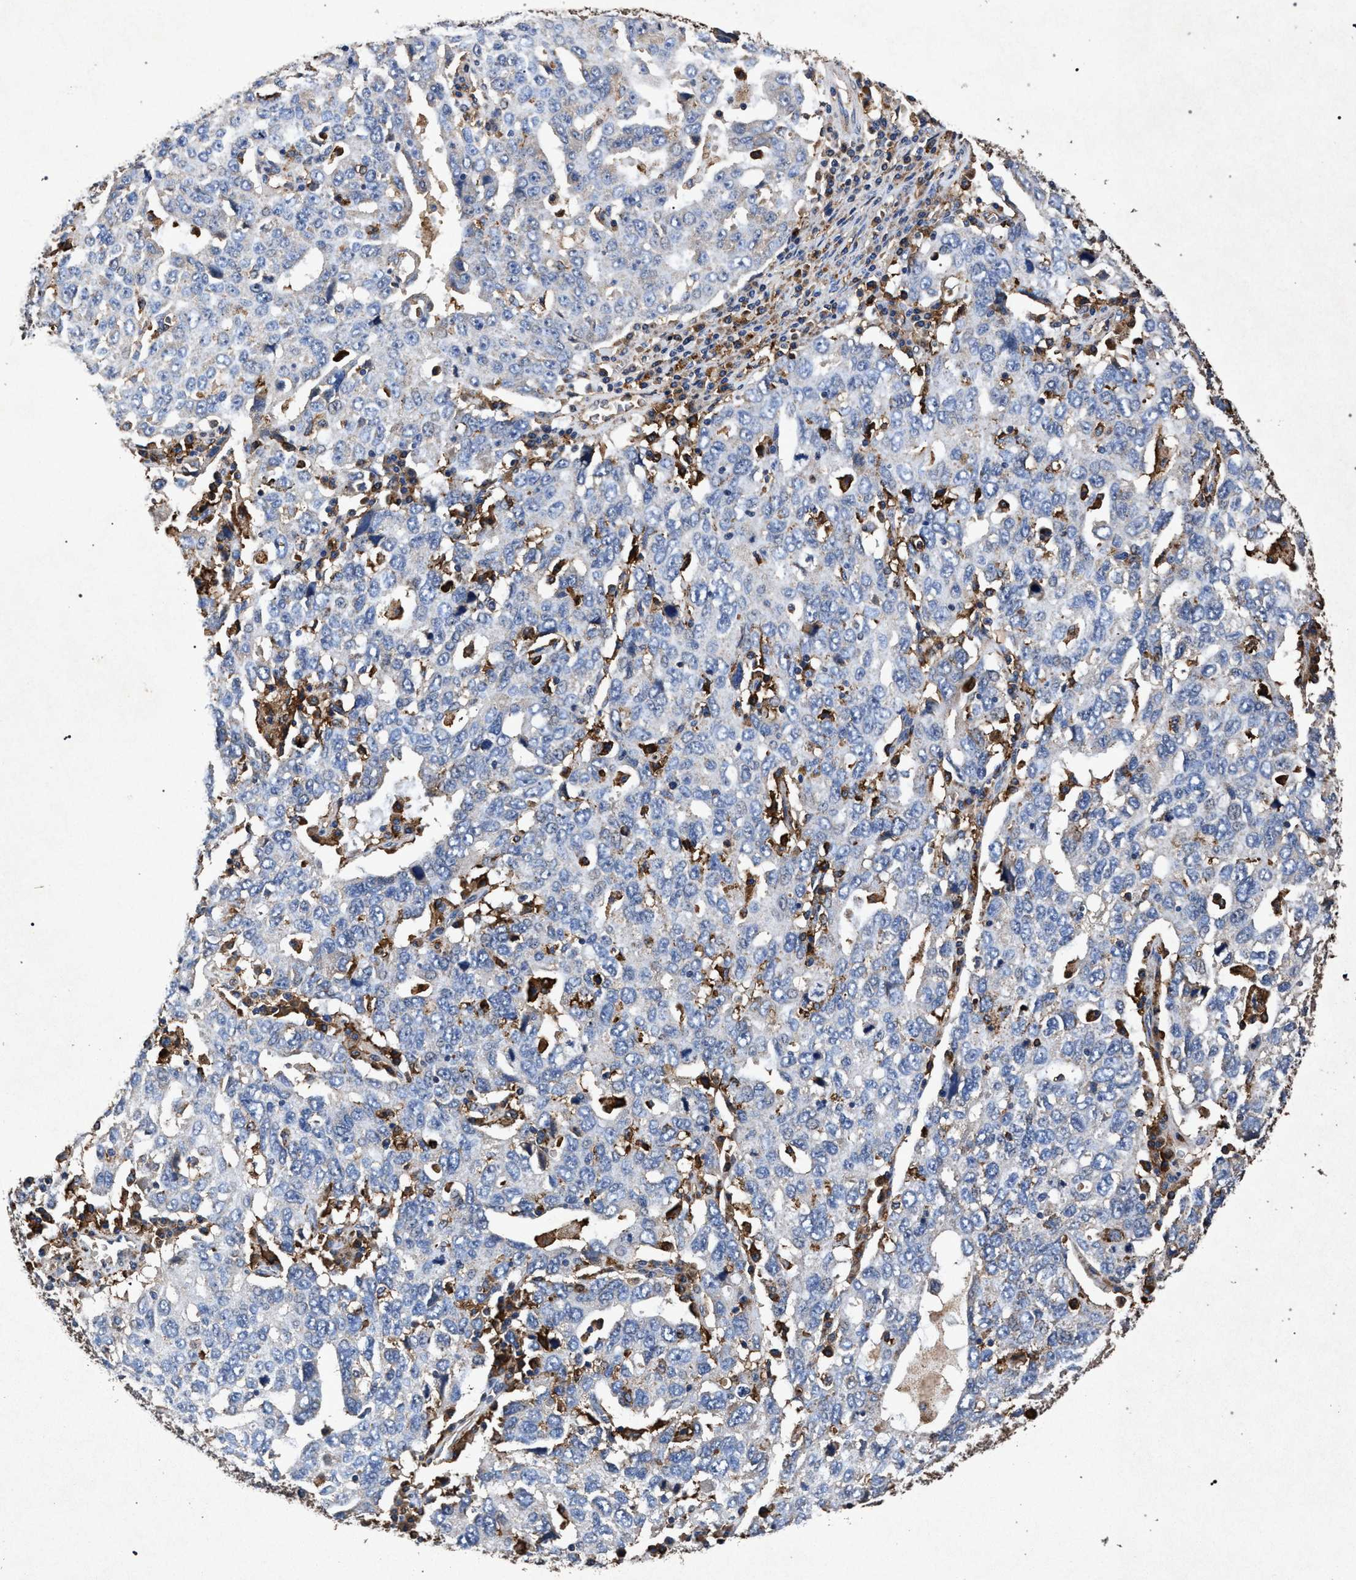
{"staining": {"intensity": "negative", "quantity": "none", "location": "none"}, "tissue": "ovarian cancer", "cell_type": "Tumor cells", "image_type": "cancer", "snomed": [{"axis": "morphology", "description": "Carcinoma, endometroid"}, {"axis": "topography", "description": "Ovary"}], "caption": "IHC micrograph of human ovarian cancer stained for a protein (brown), which exhibits no staining in tumor cells.", "gene": "MARCKS", "patient": {"sex": "female", "age": 62}}